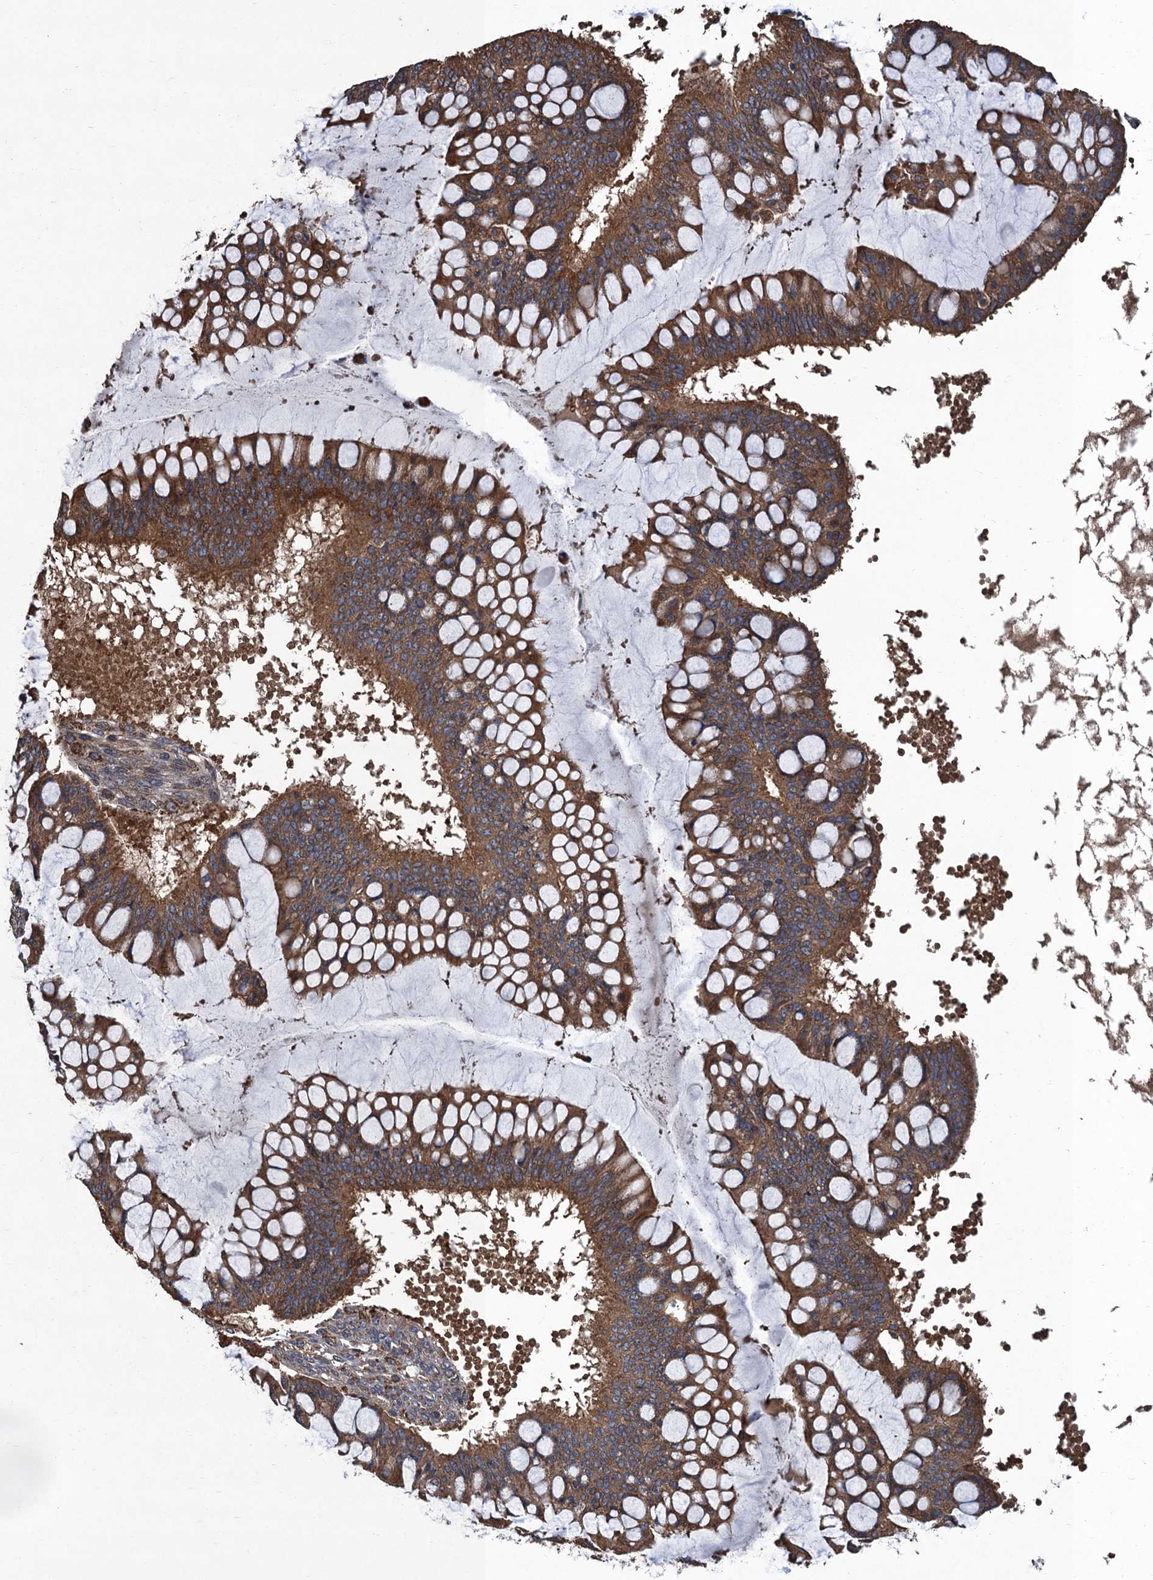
{"staining": {"intensity": "moderate", "quantity": ">75%", "location": "cytoplasmic/membranous"}, "tissue": "ovarian cancer", "cell_type": "Tumor cells", "image_type": "cancer", "snomed": [{"axis": "morphology", "description": "Cystadenocarcinoma, mucinous, NOS"}, {"axis": "topography", "description": "Ovary"}], "caption": "Human mucinous cystadenocarcinoma (ovarian) stained with a protein marker exhibits moderate staining in tumor cells.", "gene": "PPP4R1", "patient": {"sex": "female", "age": 73}}